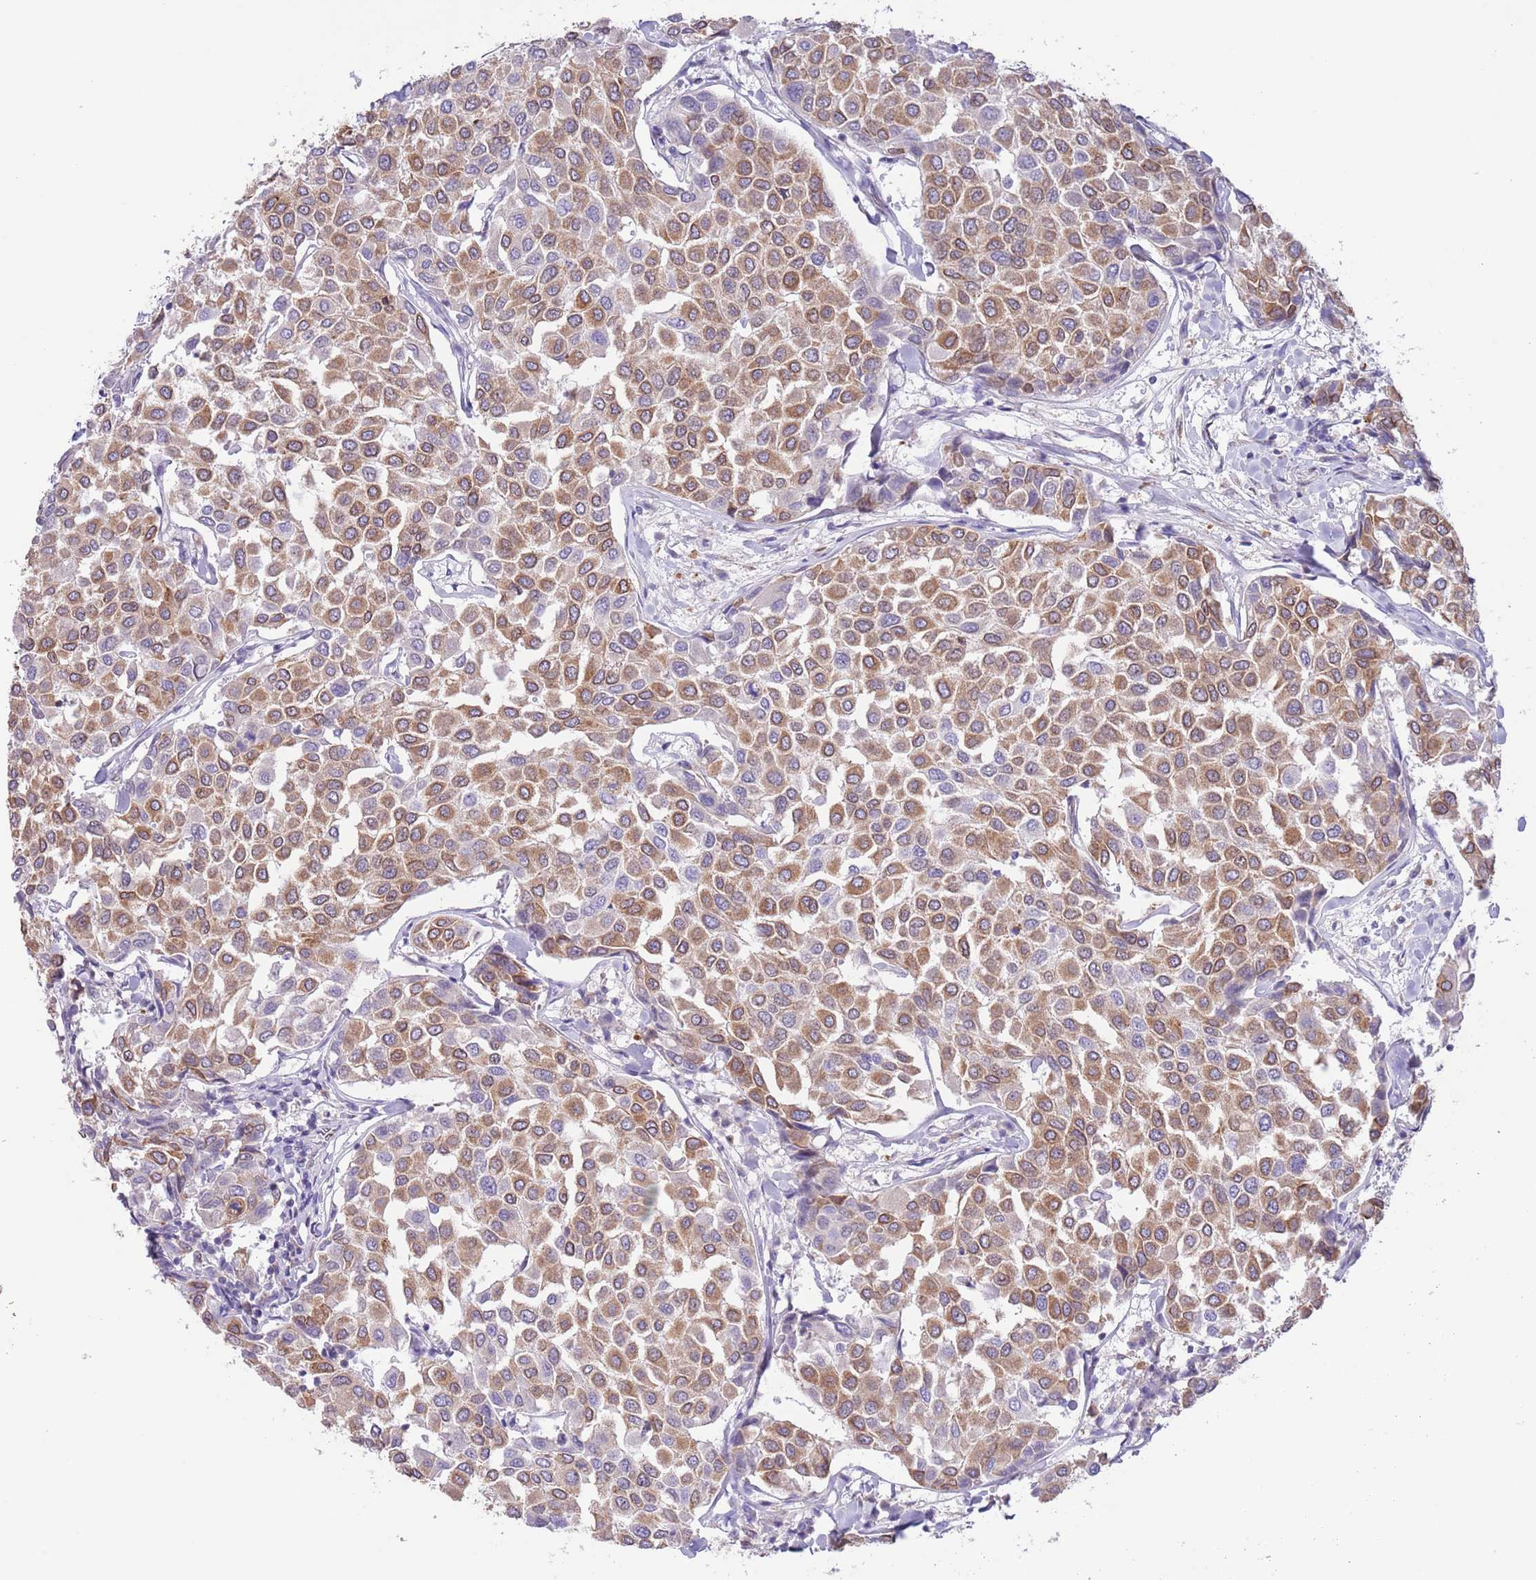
{"staining": {"intensity": "moderate", "quantity": ">75%", "location": "cytoplasmic/membranous"}, "tissue": "breast cancer", "cell_type": "Tumor cells", "image_type": "cancer", "snomed": [{"axis": "morphology", "description": "Duct carcinoma"}, {"axis": "topography", "description": "Breast"}], "caption": "Immunohistochemical staining of human breast cancer displays medium levels of moderate cytoplasmic/membranous positivity in approximately >75% of tumor cells.", "gene": "EBPL", "patient": {"sex": "female", "age": 55}}